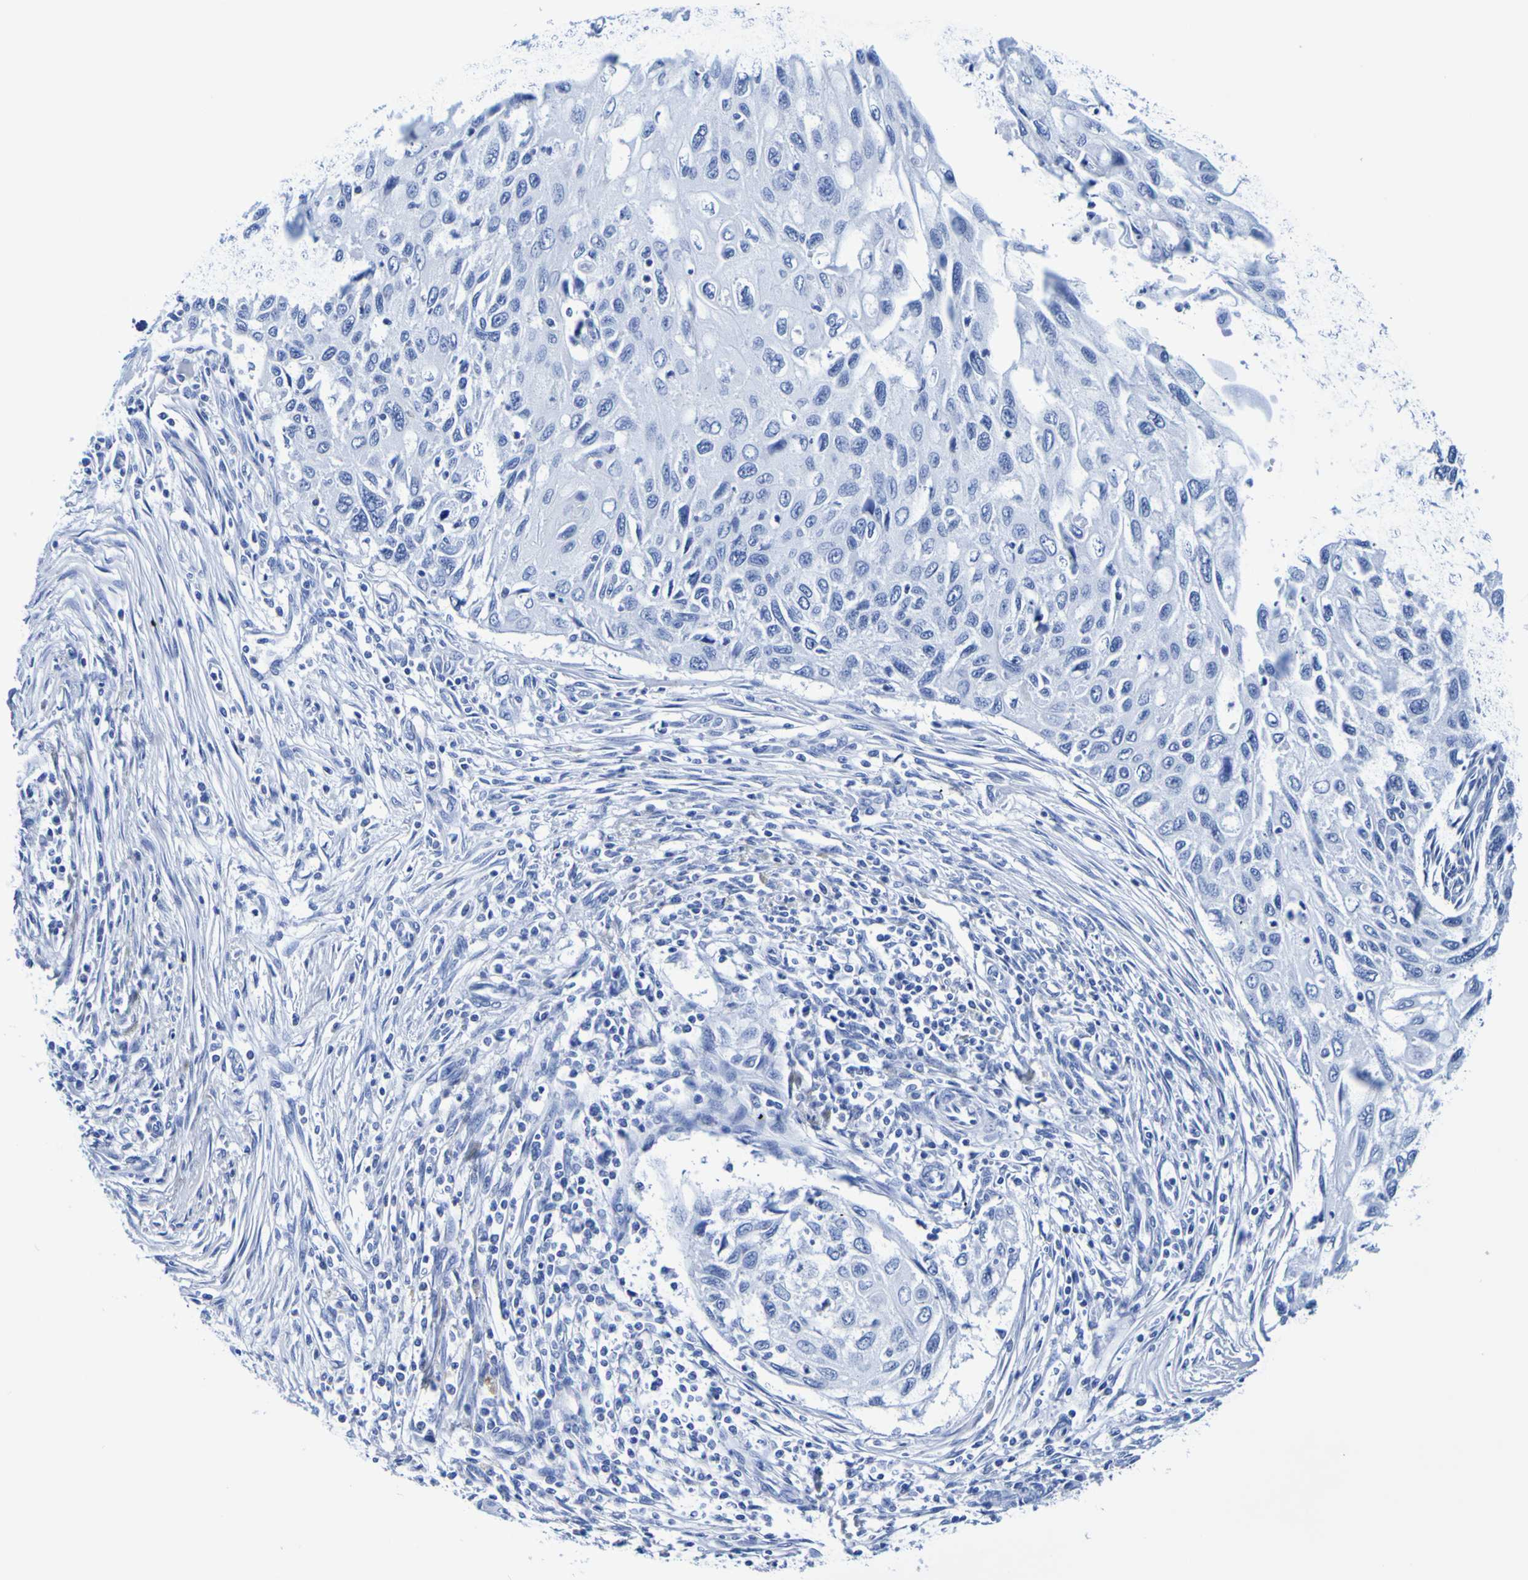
{"staining": {"intensity": "negative", "quantity": "none", "location": "none"}, "tissue": "cervical cancer", "cell_type": "Tumor cells", "image_type": "cancer", "snomed": [{"axis": "morphology", "description": "Squamous cell carcinoma, NOS"}, {"axis": "topography", "description": "Cervix"}], "caption": "Image shows no significant protein staining in tumor cells of cervical cancer.", "gene": "DPEP1", "patient": {"sex": "female", "age": 70}}